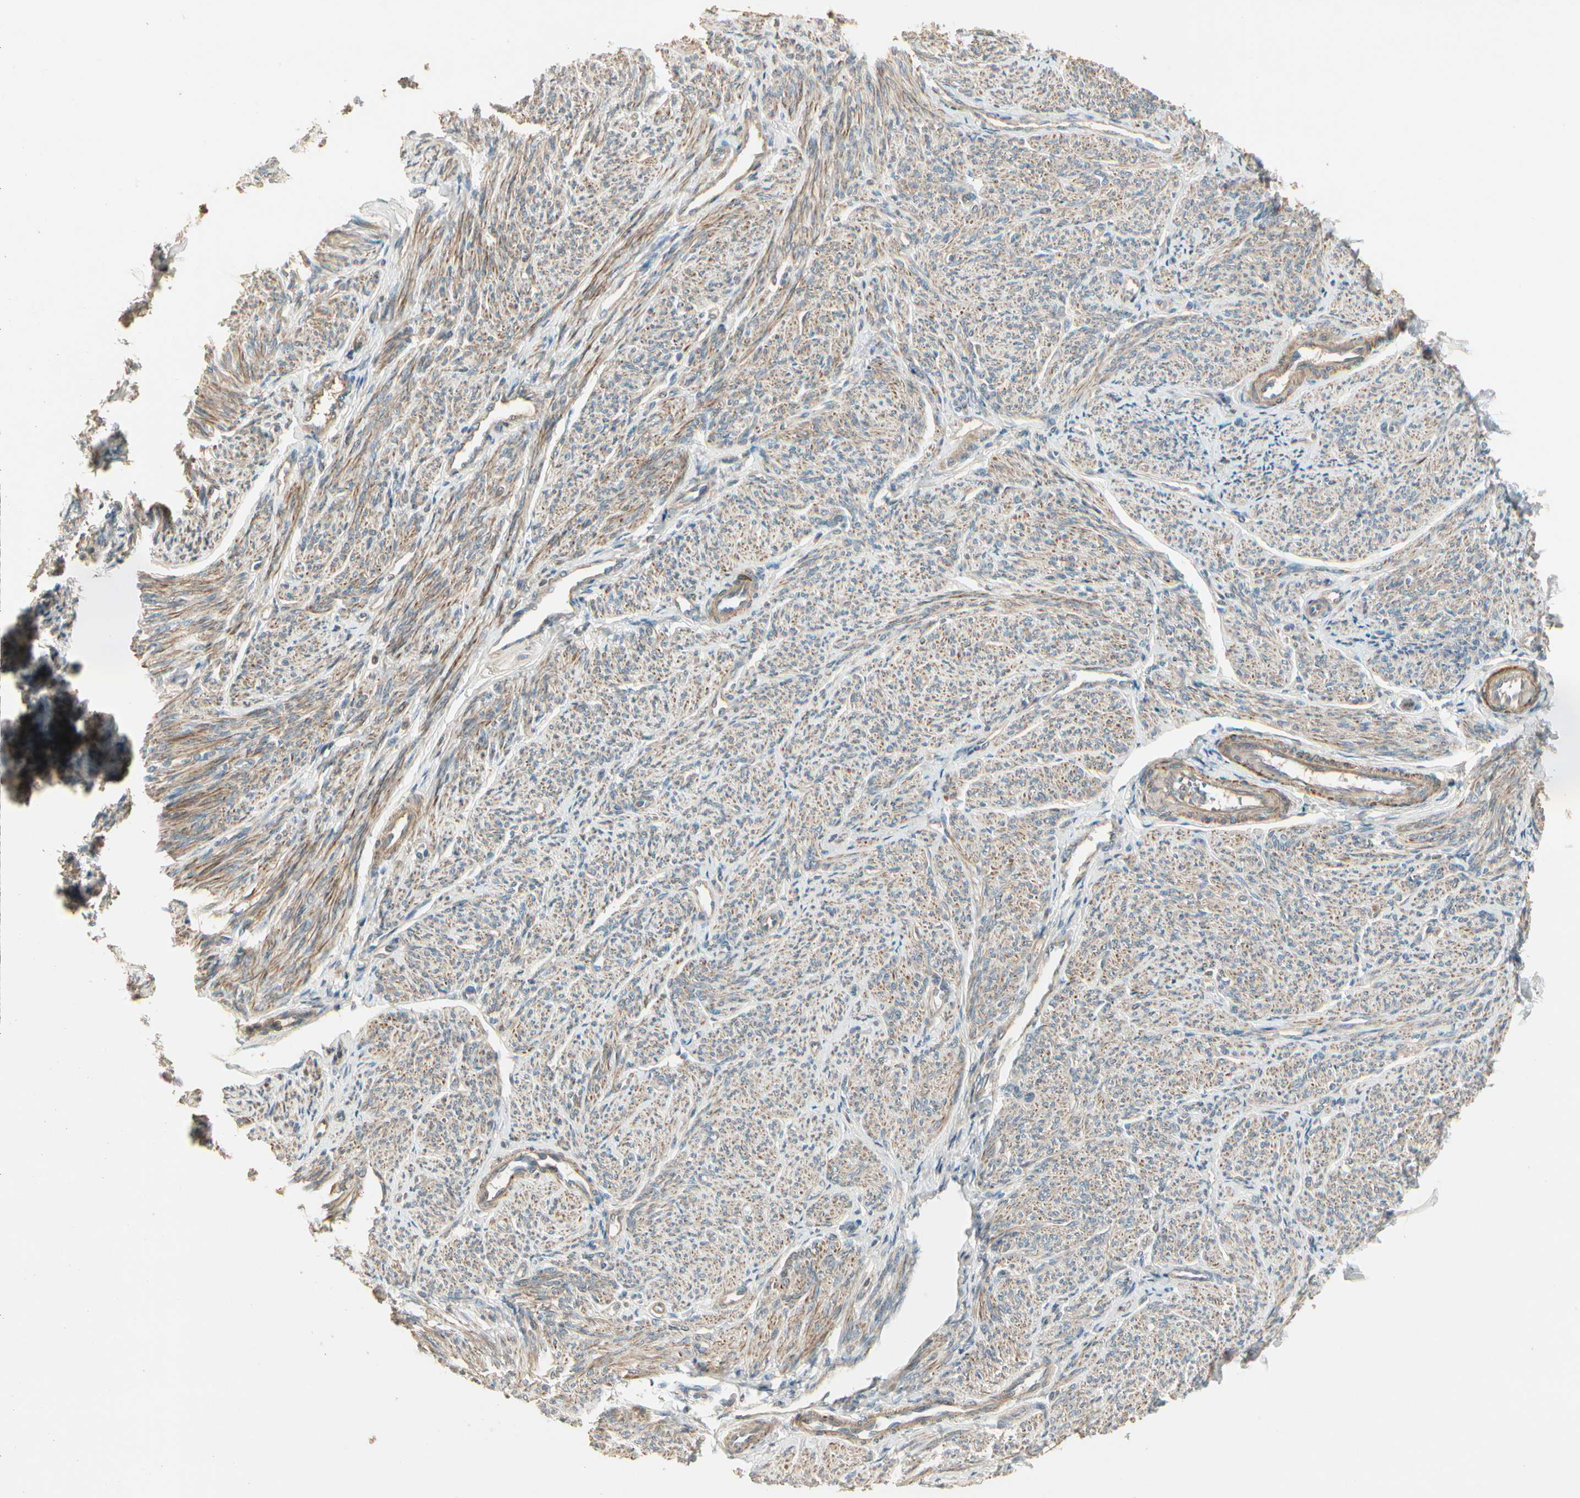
{"staining": {"intensity": "strong", "quantity": ">75%", "location": "cytoplasmic/membranous"}, "tissue": "smooth muscle", "cell_type": "Smooth muscle cells", "image_type": "normal", "snomed": [{"axis": "morphology", "description": "Normal tissue, NOS"}, {"axis": "topography", "description": "Smooth muscle"}], "caption": "A high amount of strong cytoplasmic/membranous staining is appreciated in about >75% of smooth muscle cells in normal smooth muscle. The staining is performed using DAB brown chromogen to label protein expression. The nuclei are counter-stained blue using hematoxylin.", "gene": "ACVR1", "patient": {"sex": "female", "age": 65}}